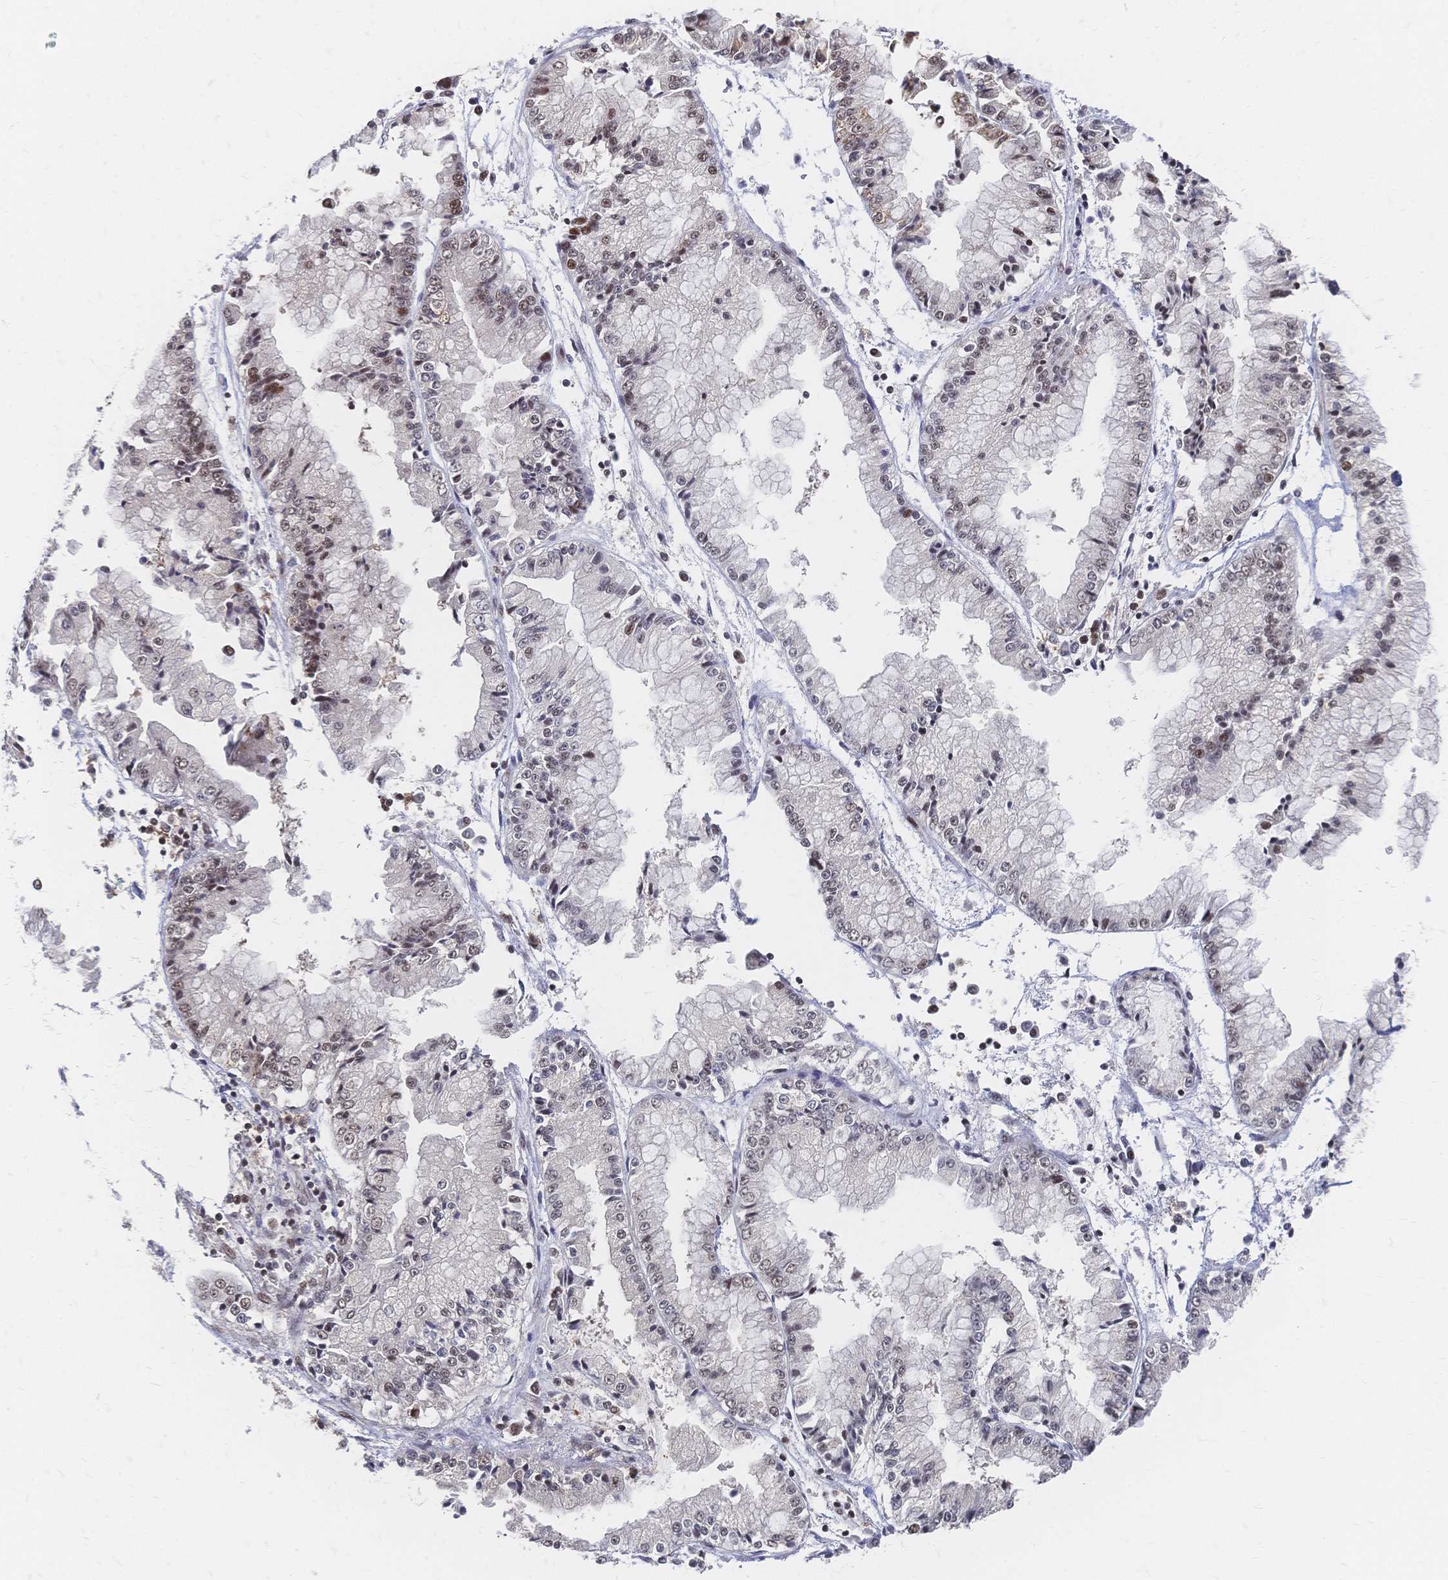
{"staining": {"intensity": "weak", "quantity": ">75%", "location": "nuclear"}, "tissue": "stomach cancer", "cell_type": "Tumor cells", "image_type": "cancer", "snomed": [{"axis": "morphology", "description": "Adenocarcinoma, NOS"}, {"axis": "topography", "description": "Stomach, upper"}], "caption": "This photomicrograph shows immunohistochemistry (IHC) staining of stomach adenocarcinoma, with low weak nuclear staining in approximately >75% of tumor cells.", "gene": "NELFA", "patient": {"sex": "female", "age": 74}}